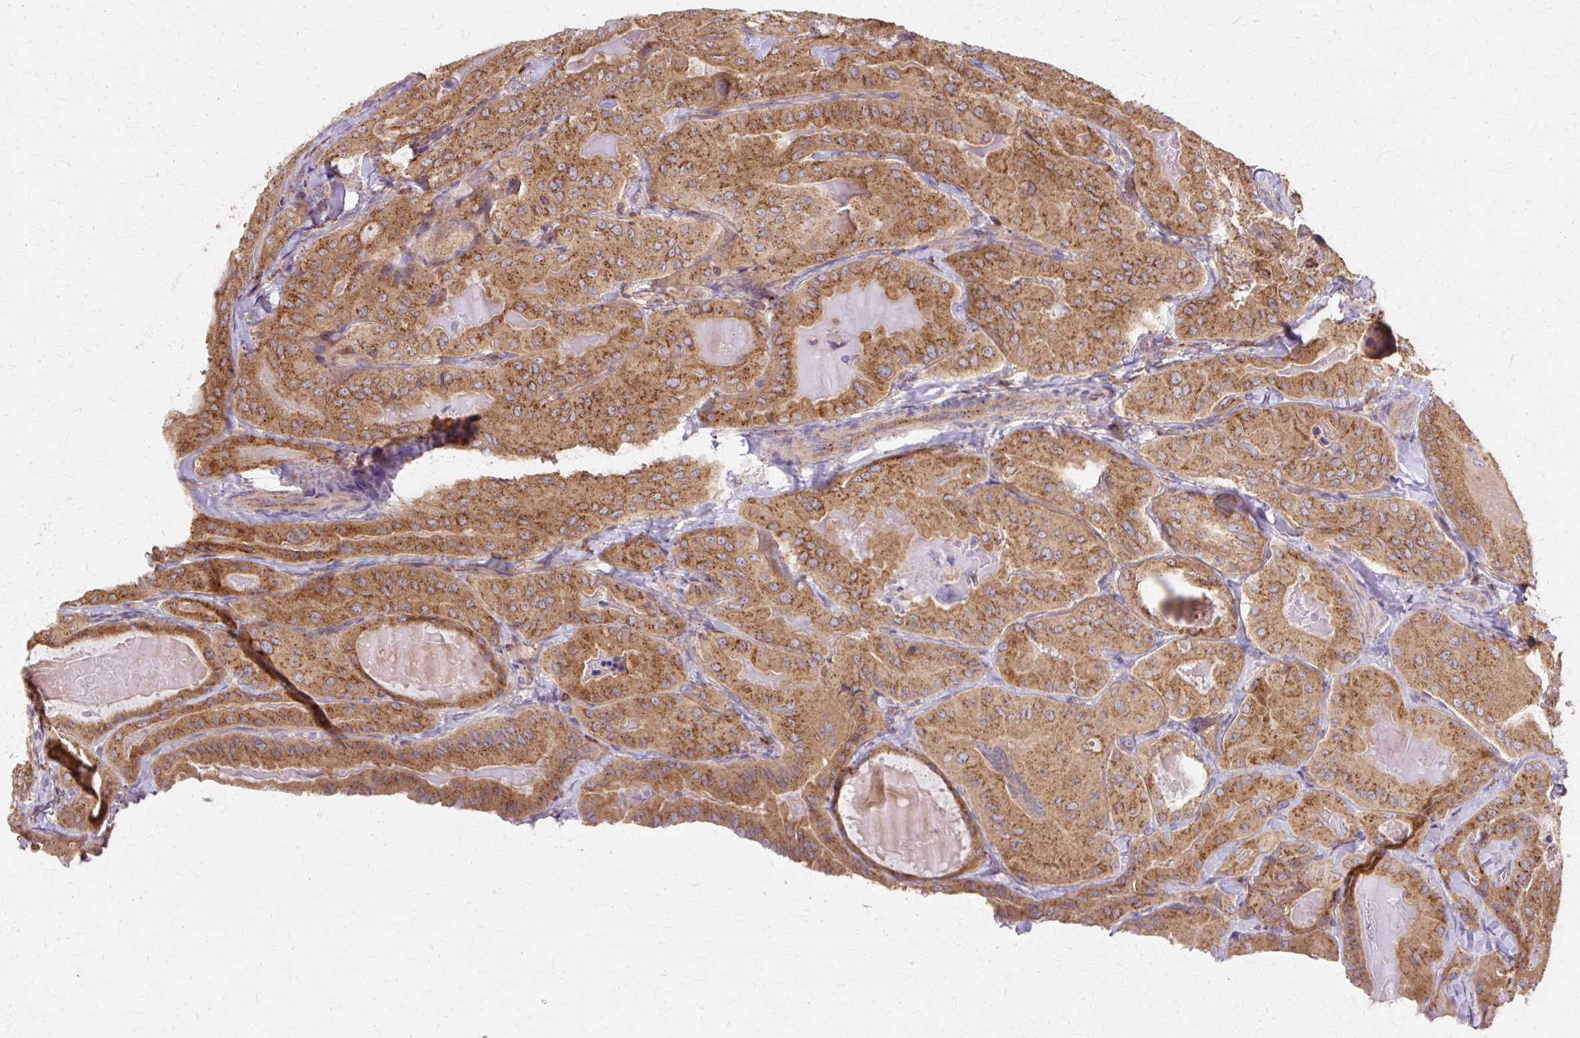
{"staining": {"intensity": "moderate", "quantity": ">75%", "location": "cytoplasmic/membranous"}, "tissue": "thyroid cancer", "cell_type": "Tumor cells", "image_type": "cancer", "snomed": [{"axis": "morphology", "description": "Papillary adenocarcinoma, NOS"}, {"axis": "topography", "description": "Thyroid gland"}], "caption": "Protein staining exhibits moderate cytoplasmic/membranous positivity in approximately >75% of tumor cells in papillary adenocarcinoma (thyroid).", "gene": "COPB1", "patient": {"sex": "female", "age": 68}}